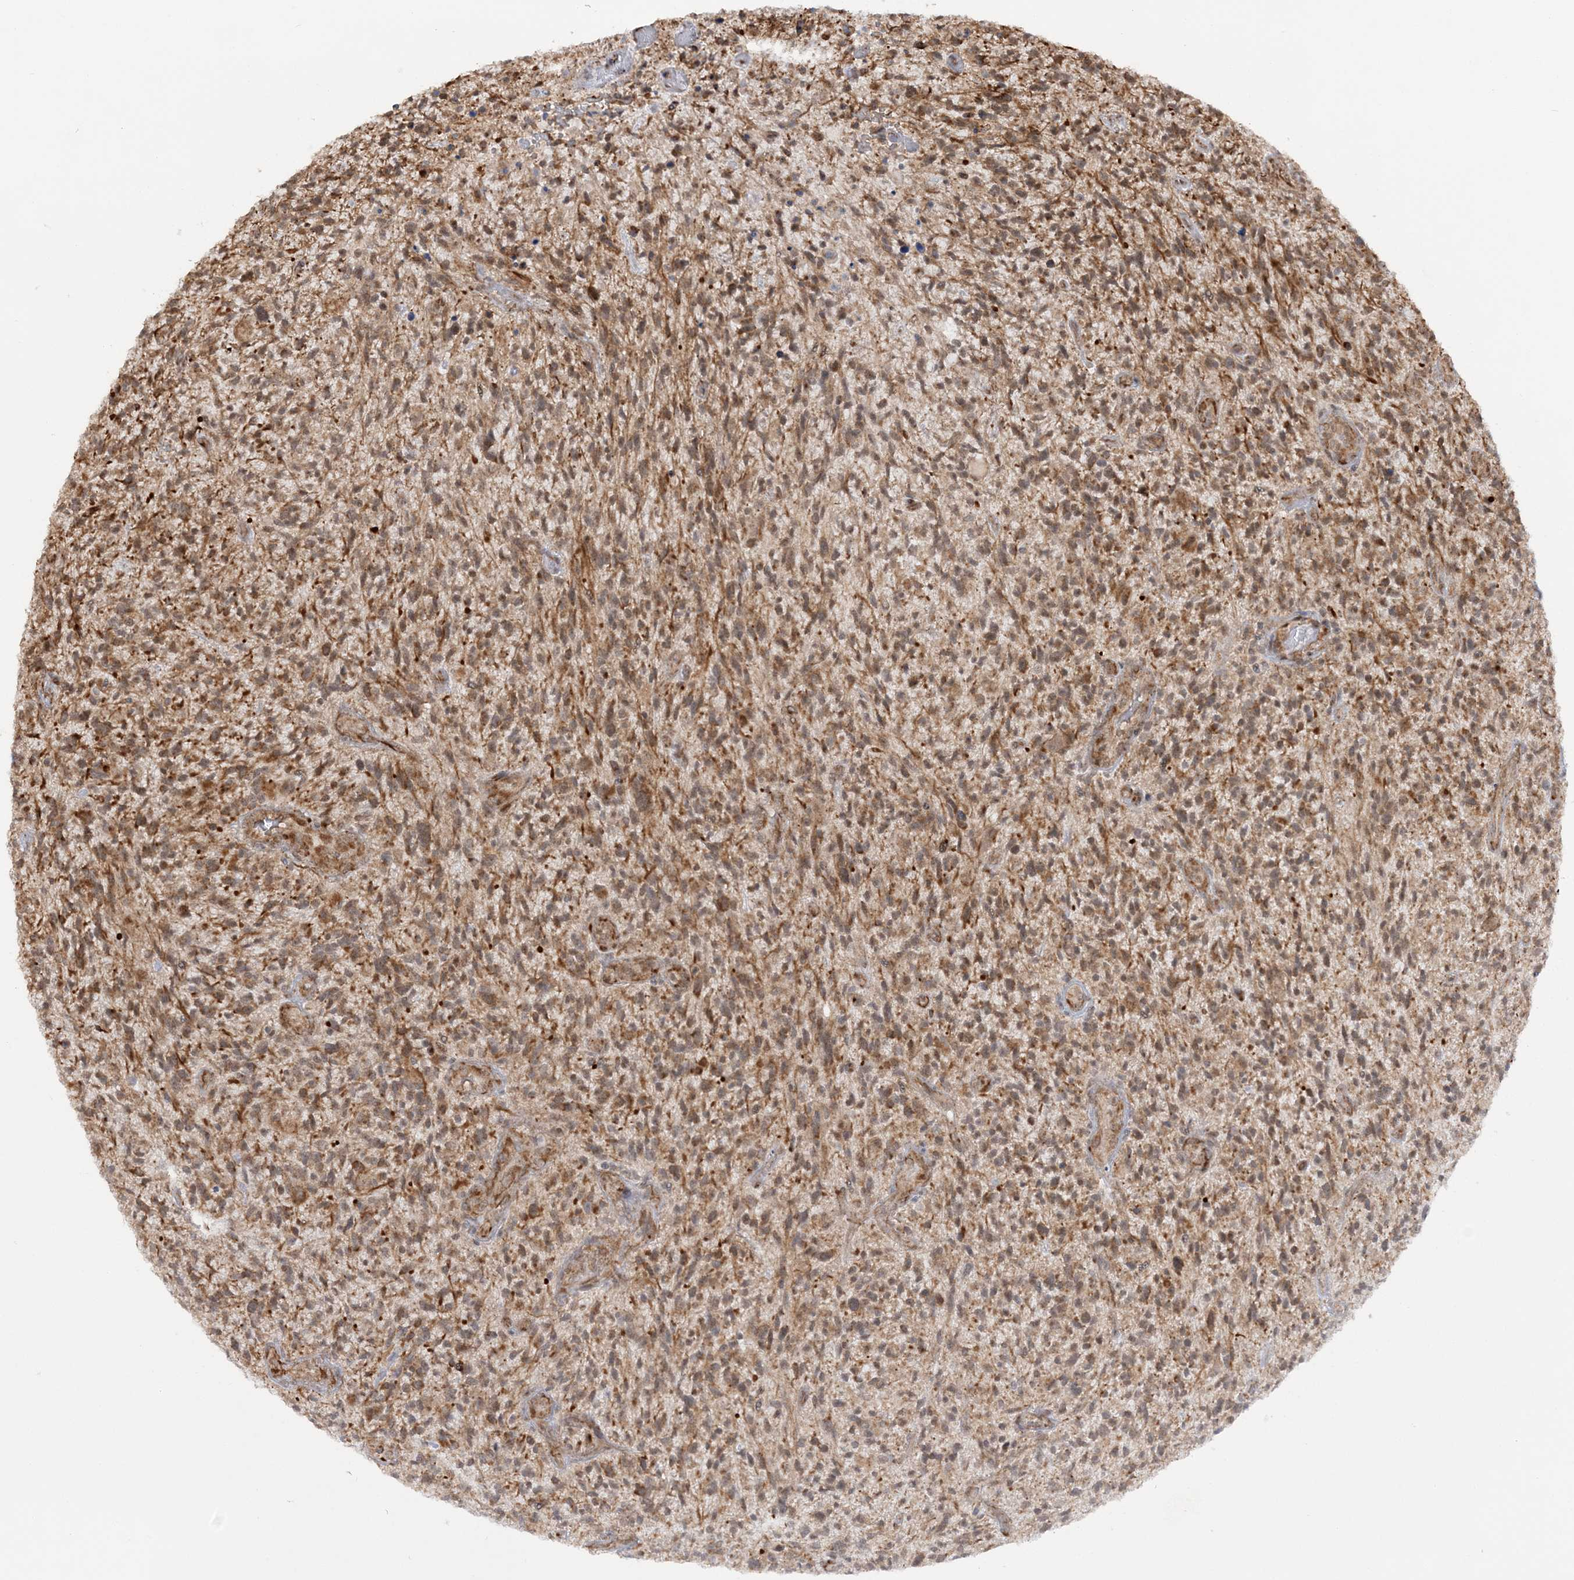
{"staining": {"intensity": "moderate", "quantity": ">75%", "location": "cytoplasmic/membranous"}, "tissue": "glioma", "cell_type": "Tumor cells", "image_type": "cancer", "snomed": [{"axis": "morphology", "description": "Glioma, malignant, High grade"}, {"axis": "topography", "description": "Brain"}], "caption": "Immunohistochemistry (IHC) micrograph of neoplastic tissue: human glioma stained using immunohistochemistry (IHC) demonstrates medium levels of moderate protein expression localized specifically in the cytoplasmic/membranous of tumor cells, appearing as a cytoplasmic/membranous brown color.", "gene": "MRPL47", "patient": {"sex": "male", "age": 47}}